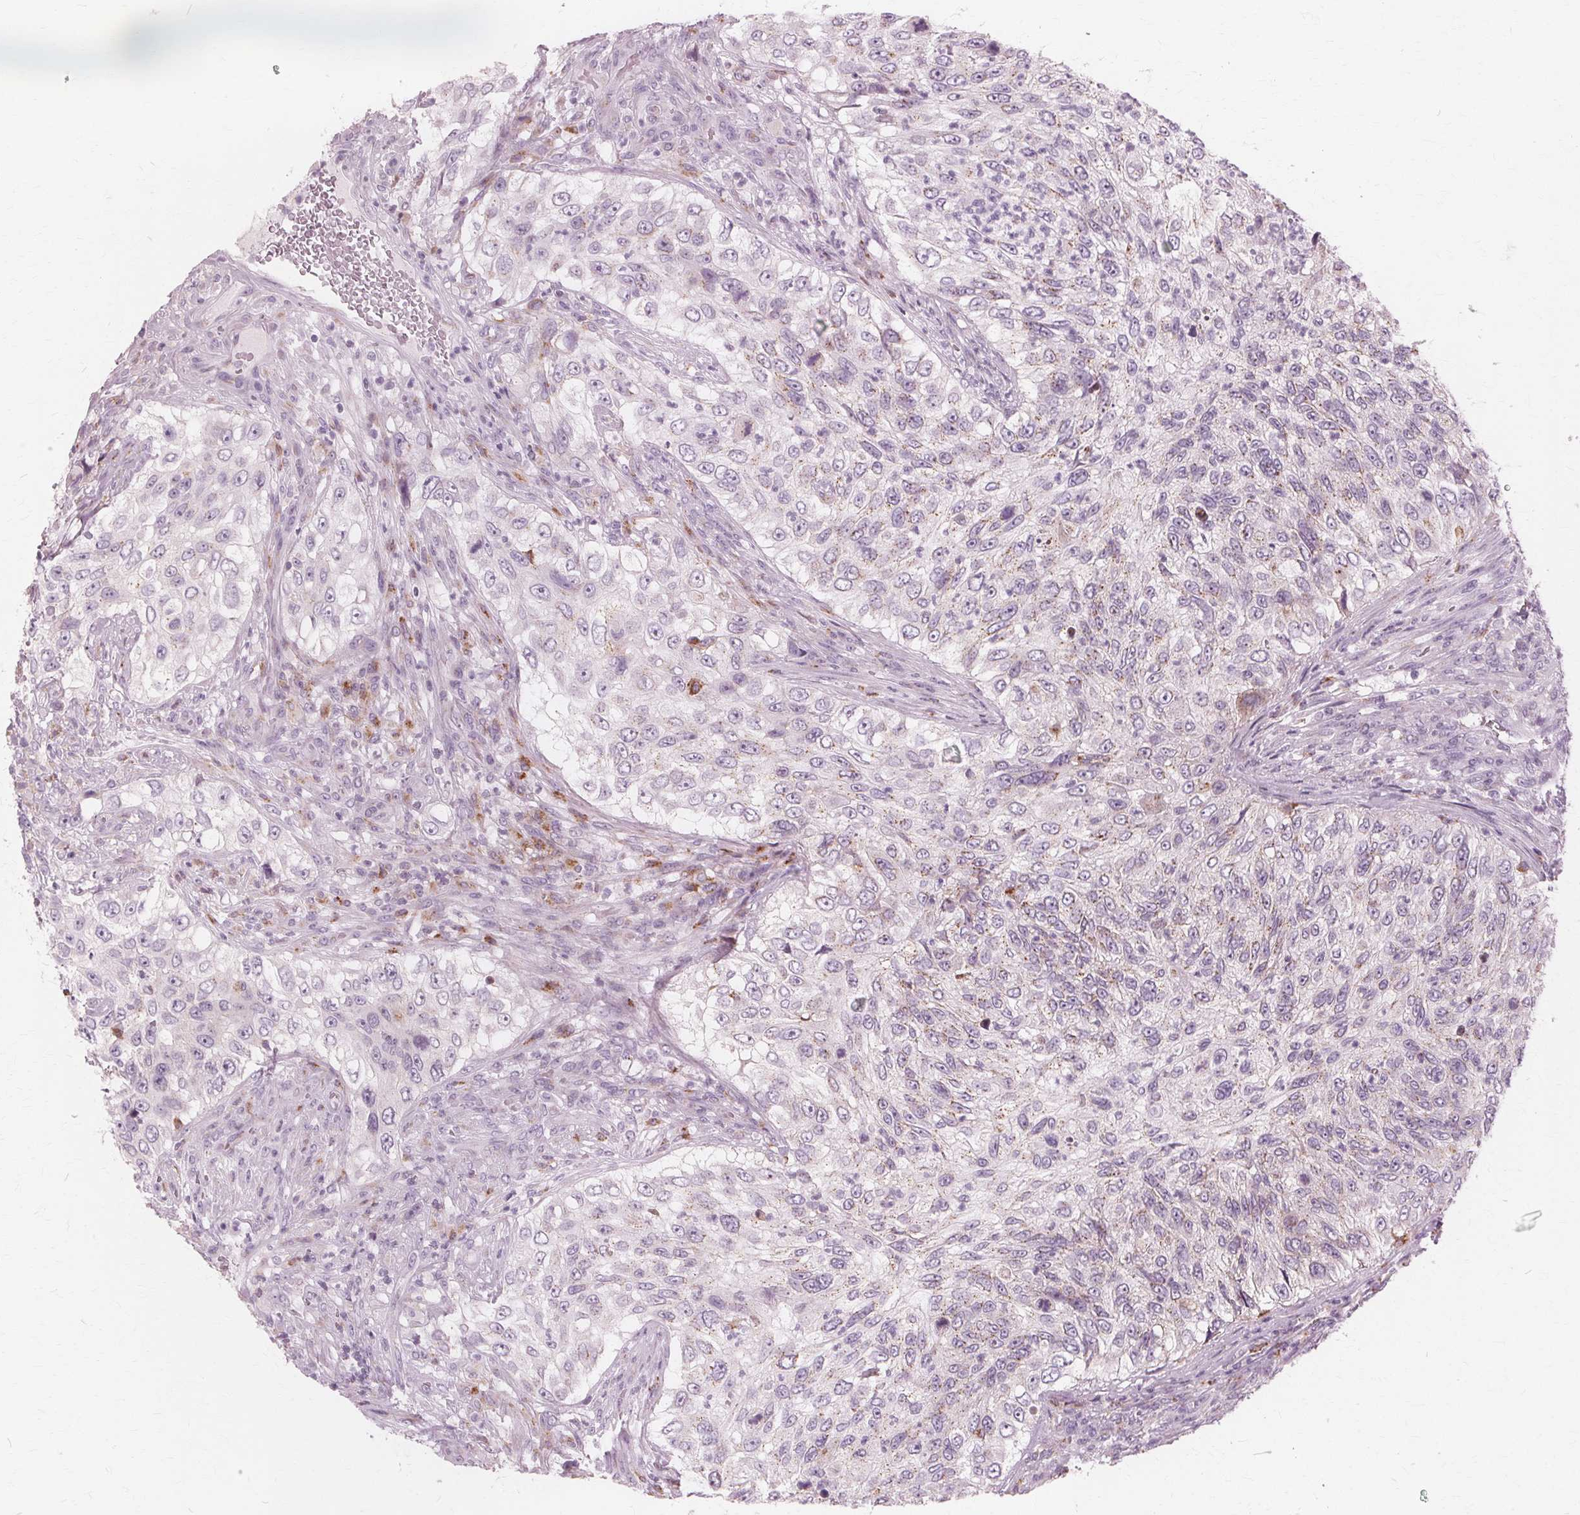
{"staining": {"intensity": "weak", "quantity": "<25%", "location": "cytoplasmic/membranous"}, "tissue": "urothelial cancer", "cell_type": "Tumor cells", "image_type": "cancer", "snomed": [{"axis": "morphology", "description": "Urothelial carcinoma, High grade"}, {"axis": "topography", "description": "Urinary bladder"}], "caption": "Image shows no significant protein positivity in tumor cells of high-grade urothelial carcinoma.", "gene": "DNASE2", "patient": {"sex": "female", "age": 60}}